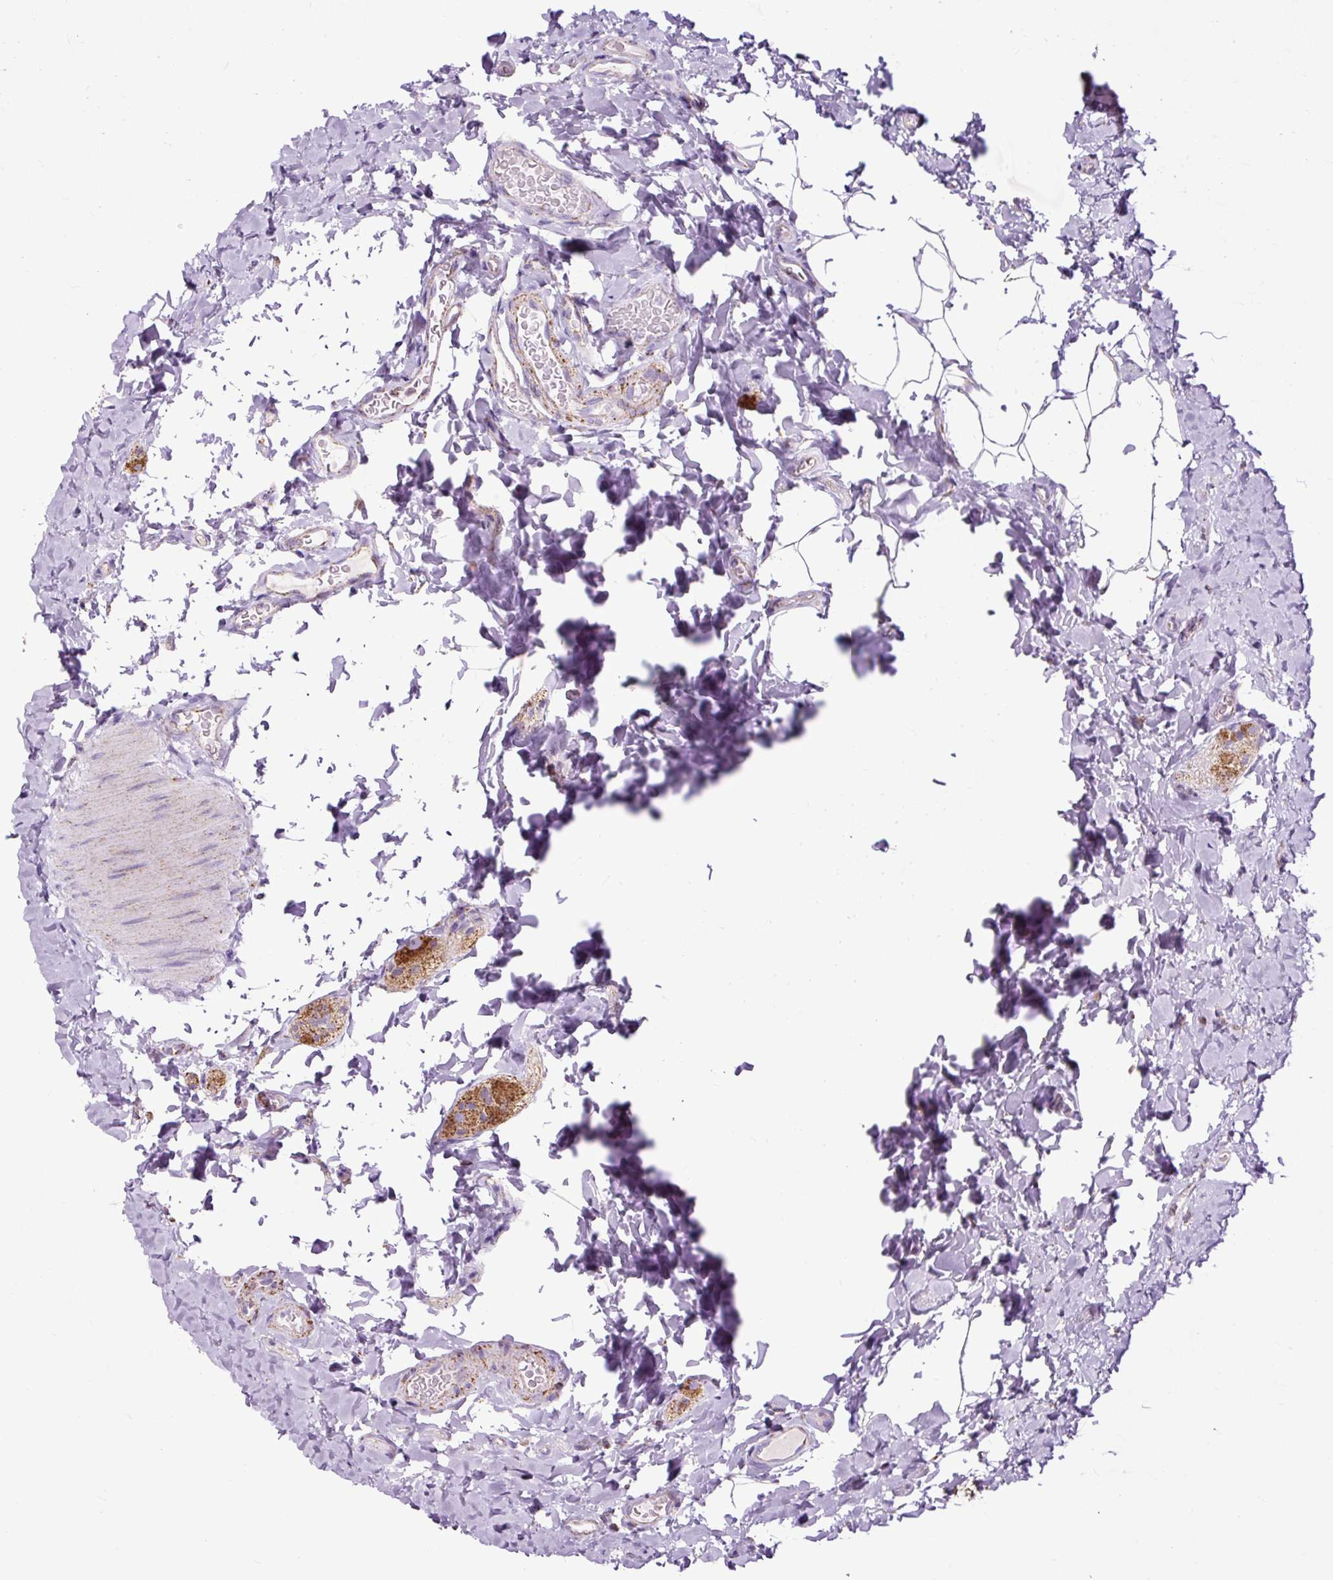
{"staining": {"intensity": "moderate", "quantity": ">75%", "location": "cytoplasmic/membranous"}, "tissue": "colon", "cell_type": "Endothelial cells", "image_type": "normal", "snomed": [{"axis": "morphology", "description": "Normal tissue, NOS"}, {"axis": "topography", "description": "Colon"}], "caption": "Colon stained with immunohistochemistry (IHC) shows moderate cytoplasmic/membranous staining in about >75% of endothelial cells.", "gene": "DLAT", "patient": {"sex": "male", "age": 46}}